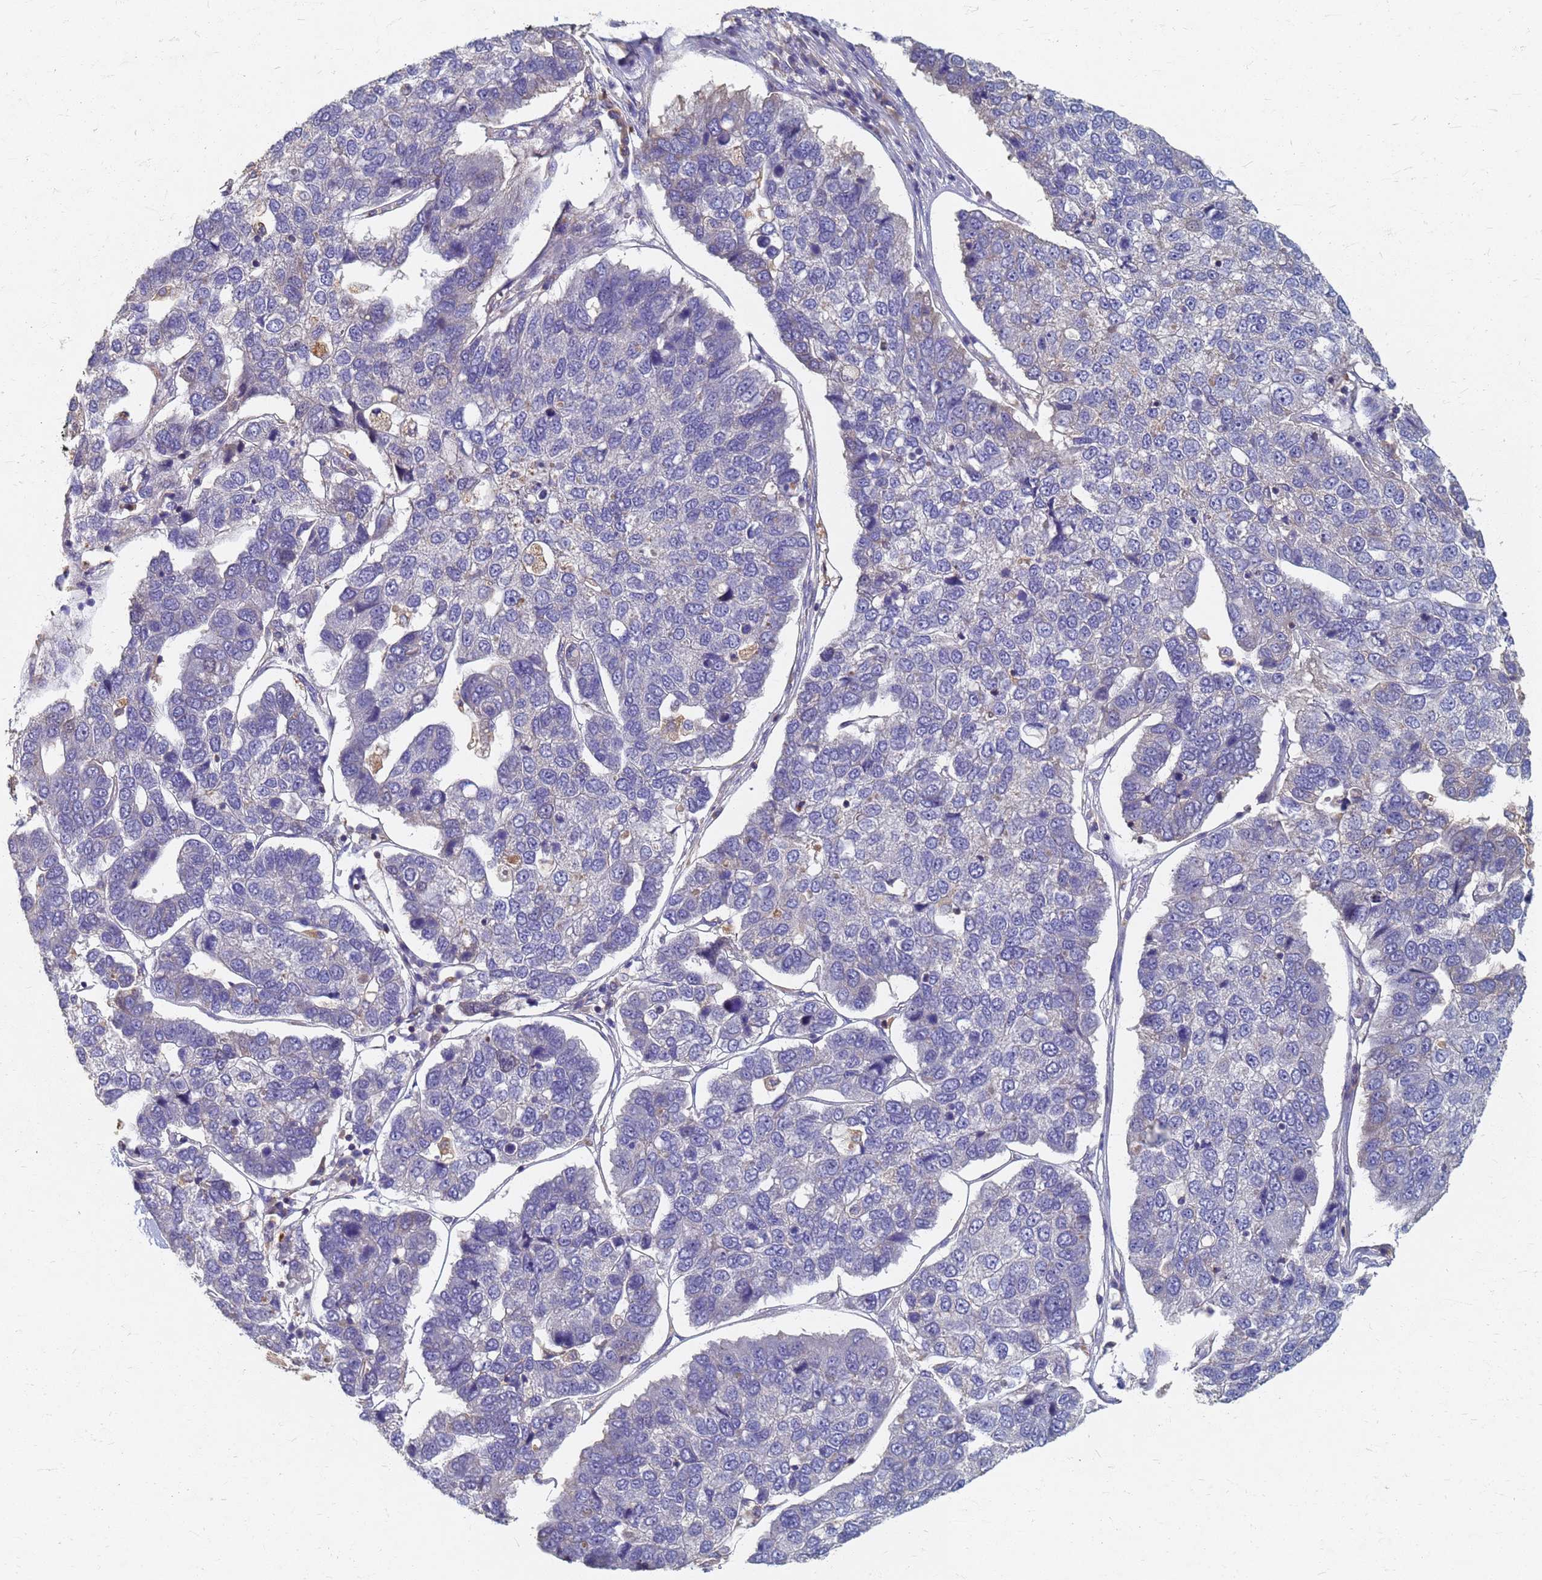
{"staining": {"intensity": "negative", "quantity": "none", "location": "none"}, "tissue": "pancreatic cancer", "cell_type": "Tumor cells", "image_type": "cancer", "snomed": [{"axis": "morphology", "description": "Adenocarcinoma, NOS"}, {"axis": "topography", "description": "Pancreas"}], "caption": "A histopathology image of pancreatic cancer (adenocarcinoma) stained for a protein reveals no brown staining in tumor cells.", "gene": "KRCC1", "patient": {"sex": "female", "age": 61}}